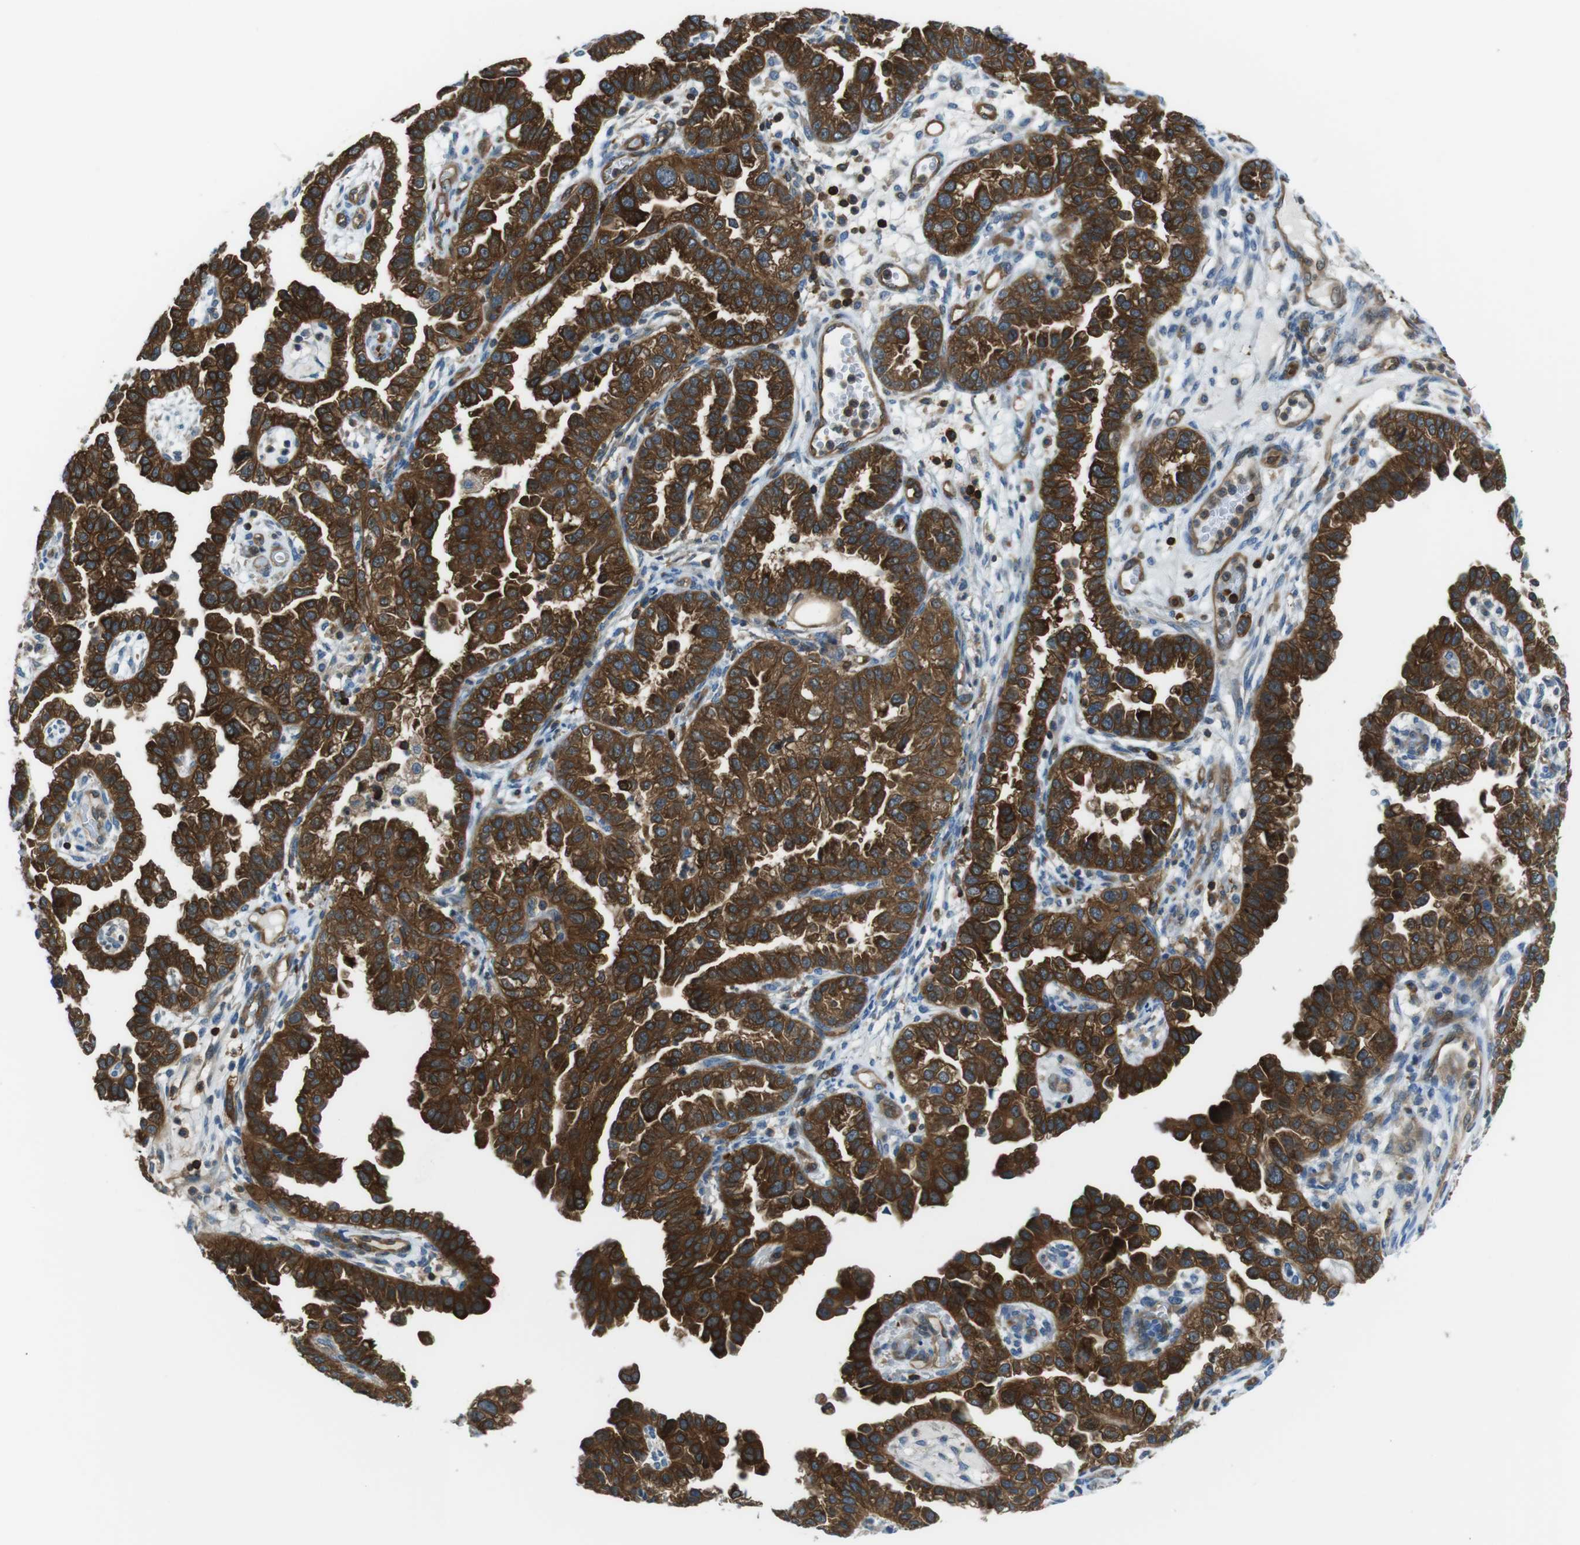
{"staining": {"intensity": "strong", "quantity": ">75%", "location": "cytoplasmic/membranous"}, "tissue": "endometrial cancer", "cell_type": "Tumor cells", "image_type": "cancer", "snomed": [{"axis": "morphology", "description": "Adenocarcinoma, NOS"}, {"axis": "topography", "description": "Endometrium"}], "caption": "Protein staining displays strong cytoplasmic/membranous expression in approximately >75% of tumor cells in adenocarcinoma (endometrial).", "gene": "TES", "patient": {"sex": "female", "age": 85}}